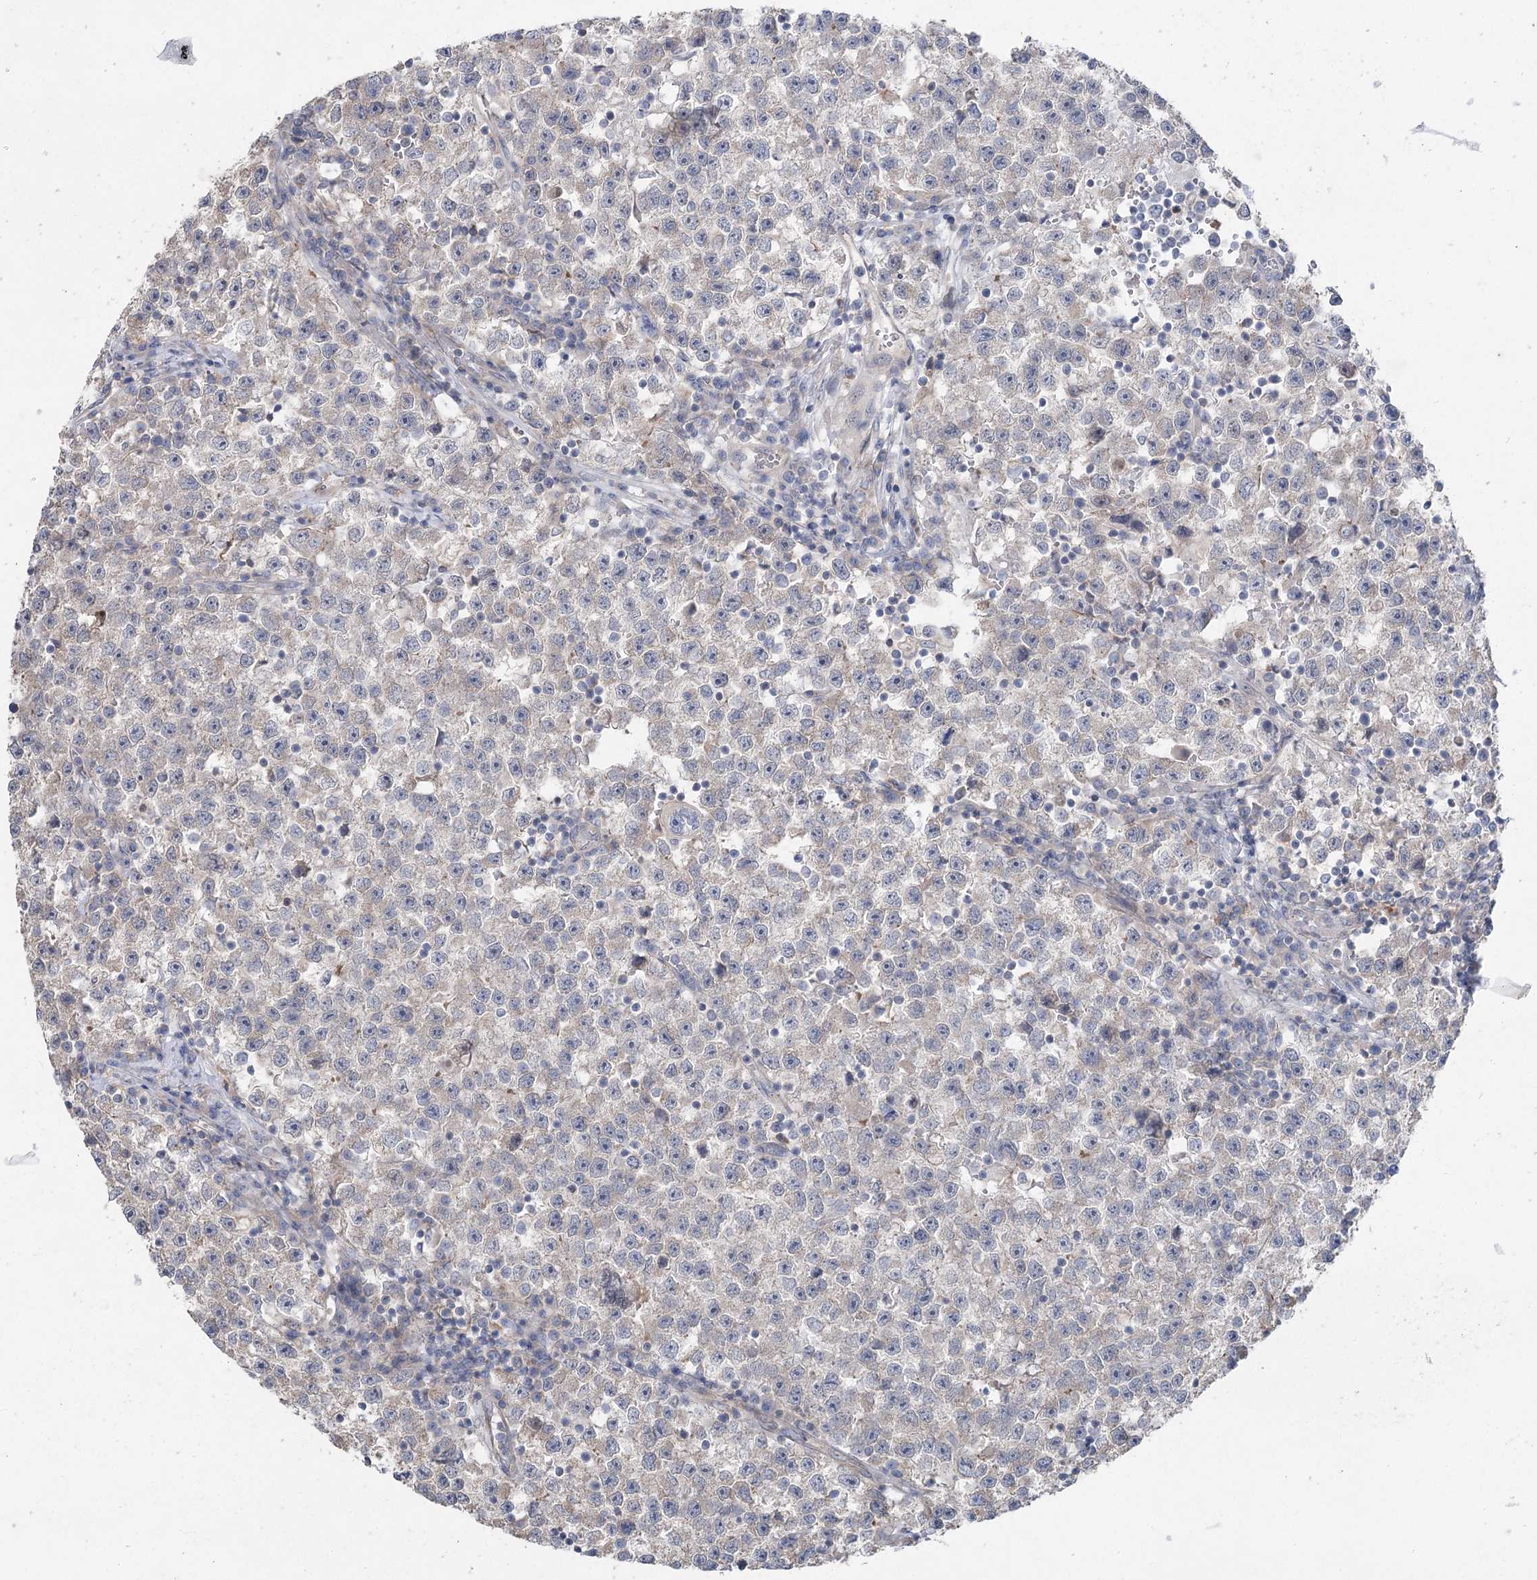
{"staining": {"intensity": "negative", "quantity": "none", "location": "none"}, "tissue": "testis cancer", "cell_type": "Tumor cells", "image_type": "cancer", "snomed": [{"axis": "morphology", "description": "Seminoma, NOS"}, {"axis": "topography", "description": "Testis"}], "caption": "There is no significant staining in tumor cells of testis seminoma.", "gene": "SCN11A", "patient": {"sex": "male", "age": 22}}